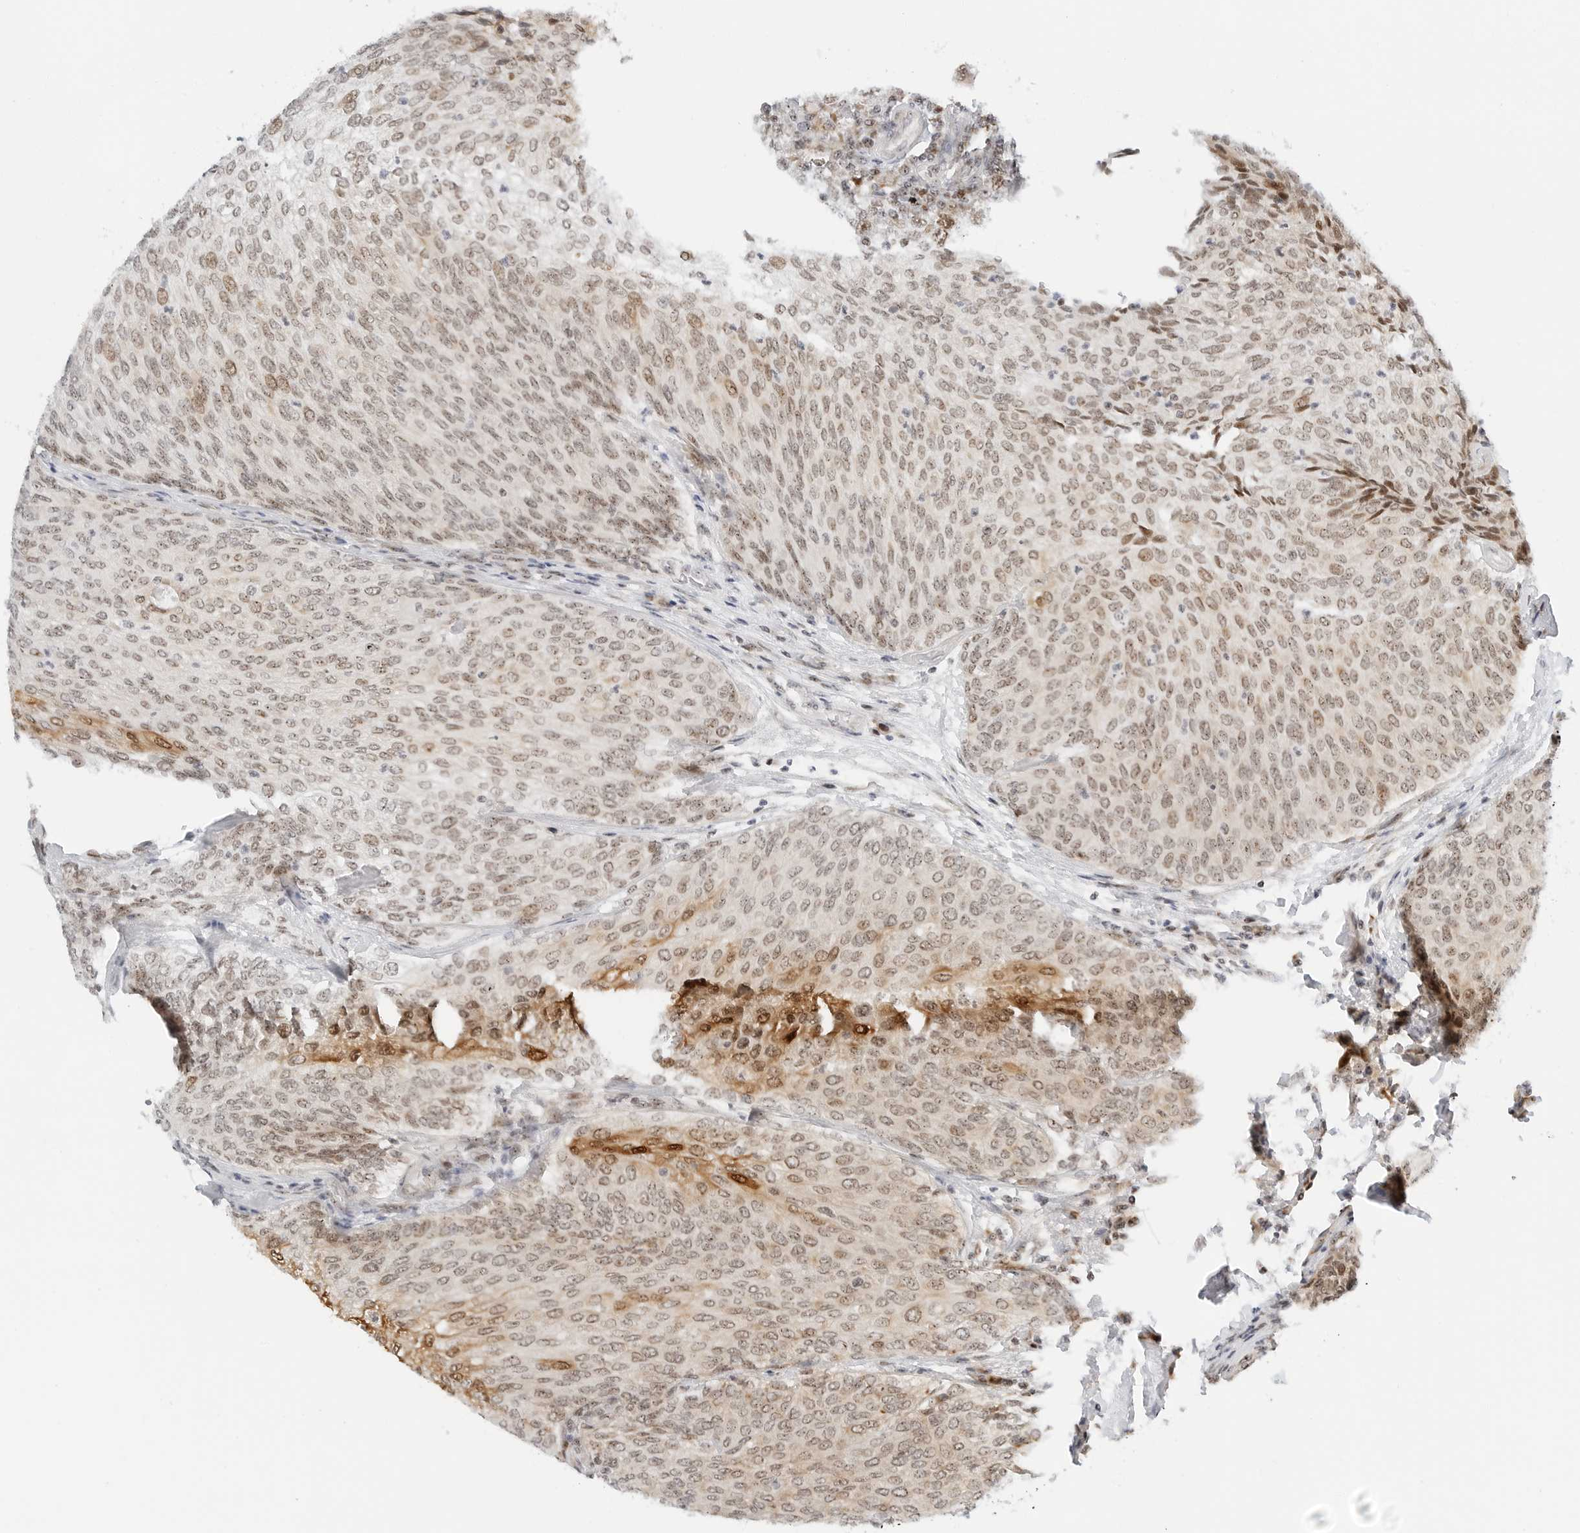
{"staining": {"intensity": "weak", "quantity": ">75%", "location": "cytoplasmic/membranous,nuclear"}, "tissue": "urothelial cancer", "cell_type": "Tumor cells", "image_type": "cancer", "snomed": [{"axis": "morphology", "description": "Urothelial carcinoma, Low grade"}, {"axis": "topography", "description": "Urinary bladder"}], "caption": "Weak cytoplasmic/membranous and nuclear positivity for a protein is present in approximately >75% of tumor cells of urothelial cancer using immunohistochemistry.", "gene": "RIMKLA", "patient": {"sex": "female", "age": 79}}